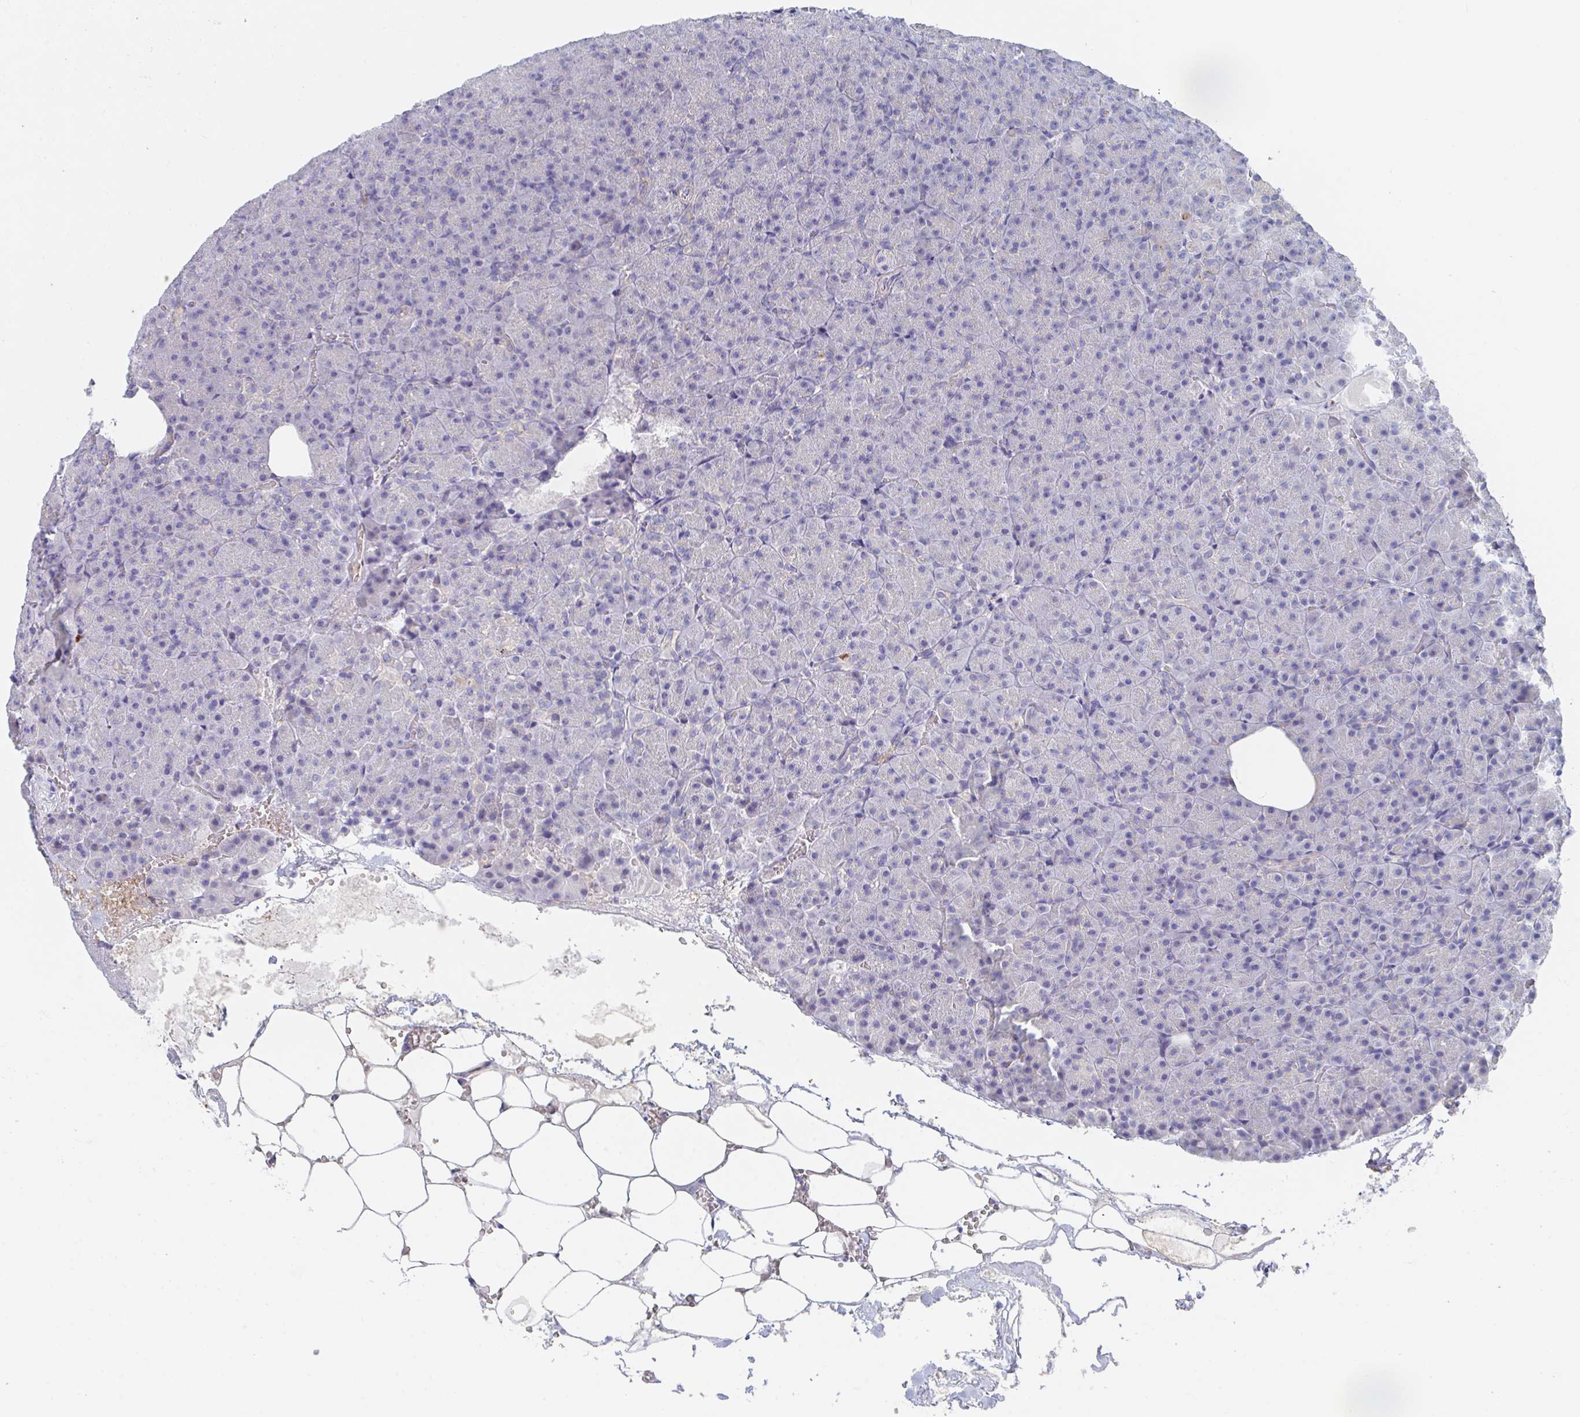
{"staining": {"intensity": "negative", "quantity": "none", "location": "none"}, "tissue": "pancreas", "cell_type": "Exocrine glandular cells", "image_type": "normal", "snomed": [{"axis": "morphology", "description": "Normal tissue, NOS"}, {"axis": "topography", "description": "Pancreas"}], "caption": "This is an immunohistochemistry (IHC) histopathology image of benign pancreas. There is no expression in exocrine glandular cells.", "gene": "KCNK5", "patient": {"sex": "female", "age": 74}}